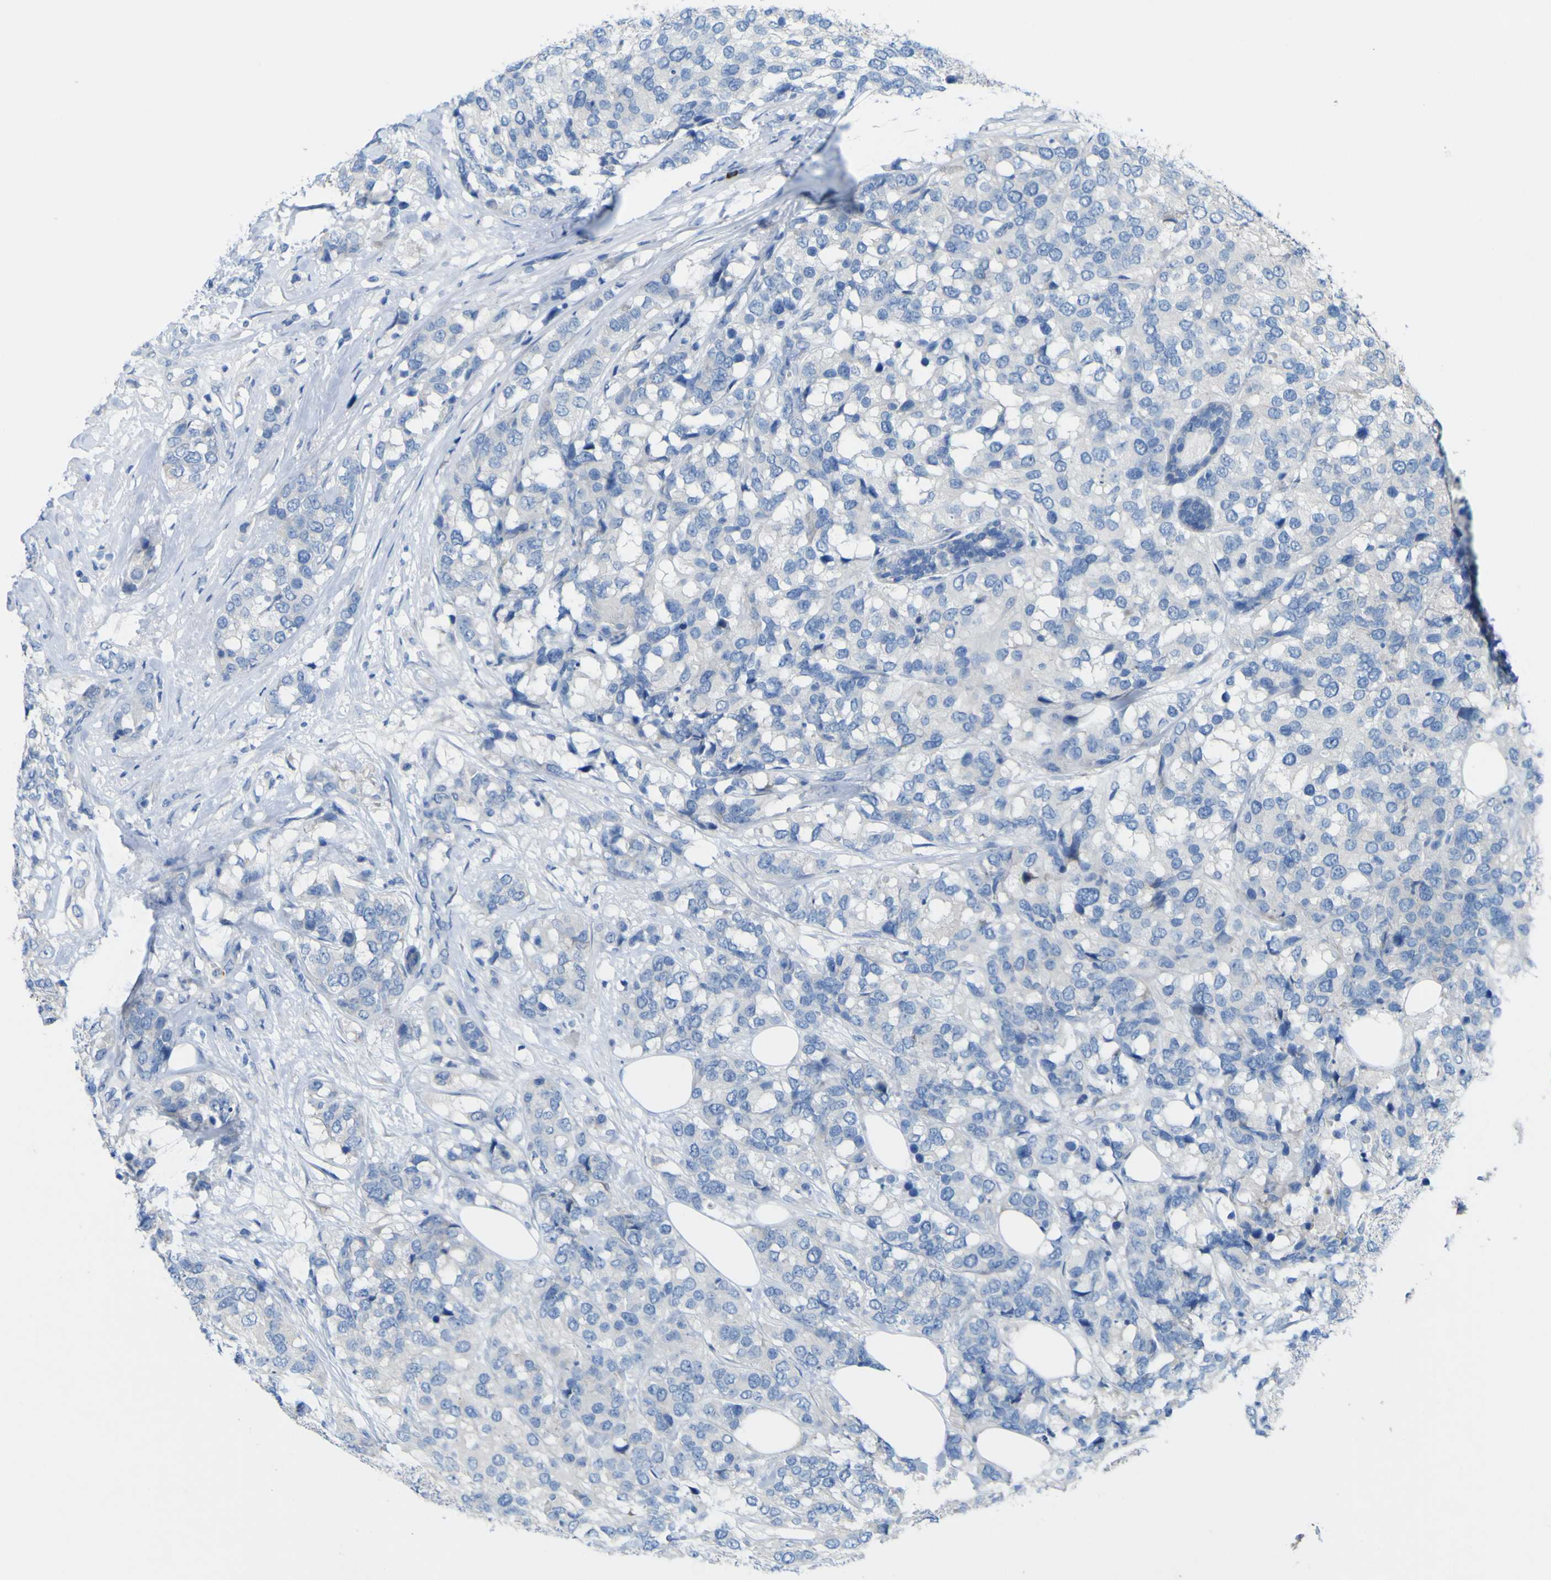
{"staining": {"intensity": "negative", "quantity": "none", "location": "none"}, "tissue": "breast cancer", "cell_type": "Tumor cells", "image_type": "cancer", "snomed": [{"axis": "morphology", "description": "Lobular carcinoma"}, {"axis": "topography", "description": "Breast"}], "caption": "This is an immunohistochemistry histopathology image of human breast cancer (lobular carcinoma). There is no expression in tumor cells.", "gene": "MYEOV", "patient": {"sex": "female", "age": 59}}